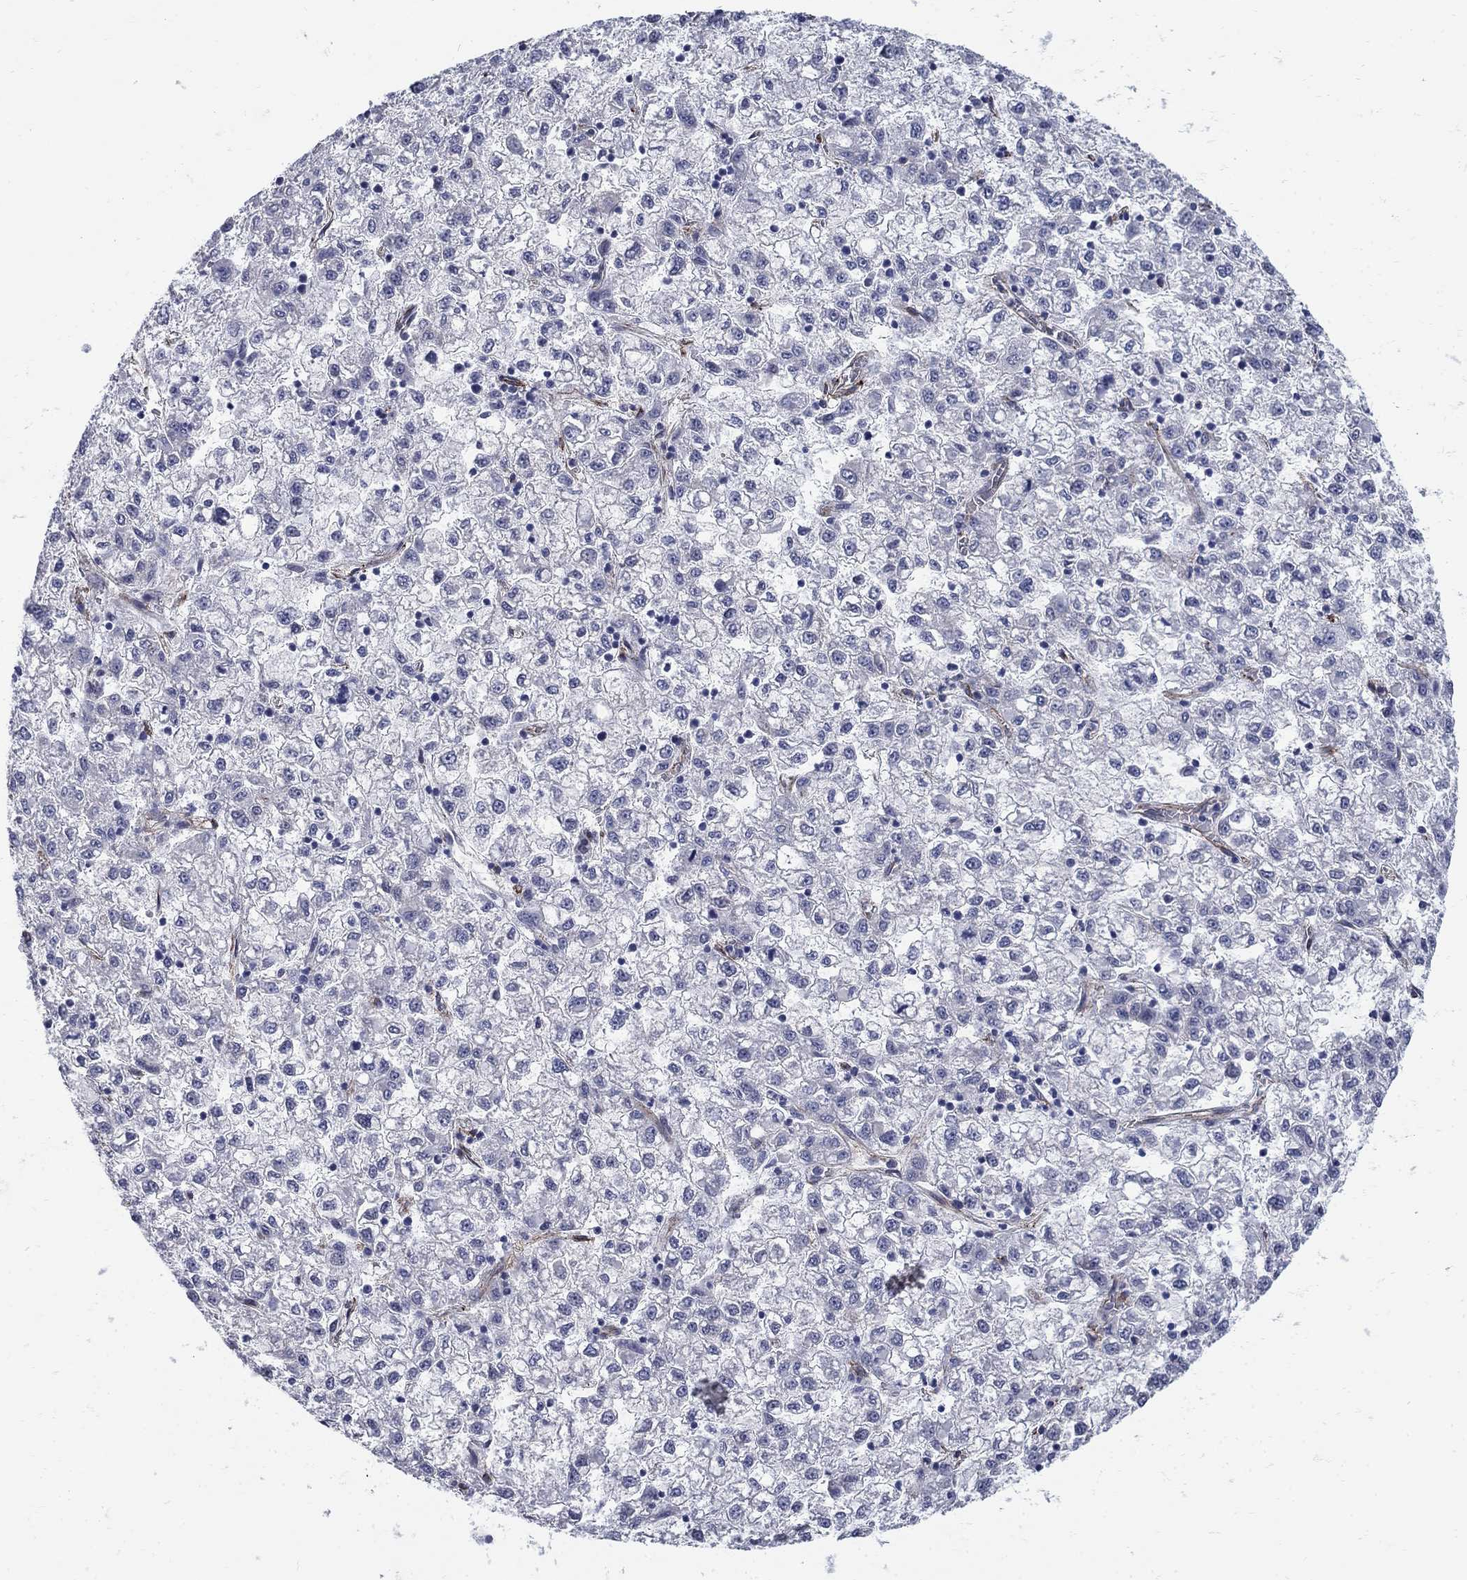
{"staining": {"intensity": "negative", "quantity": "none", "location": "none"}, "tissue": "liver cancer", "cell_type": "Tumor cells", "image_type": "cancer", "snomed": [{"axis": "morphology", "description": "Carcinoma, Hepatocellular, NOS"}, {"axis": "topography", "description": "Liver"}], "caption": "High power microscopy micrograph of an IHC histopathology image of liver hepatocellular carcinoma, revealing no significant staining in tumor cells.", "gene": "SEPTIN8", "patient": {"sex": "male", "age": 40}}